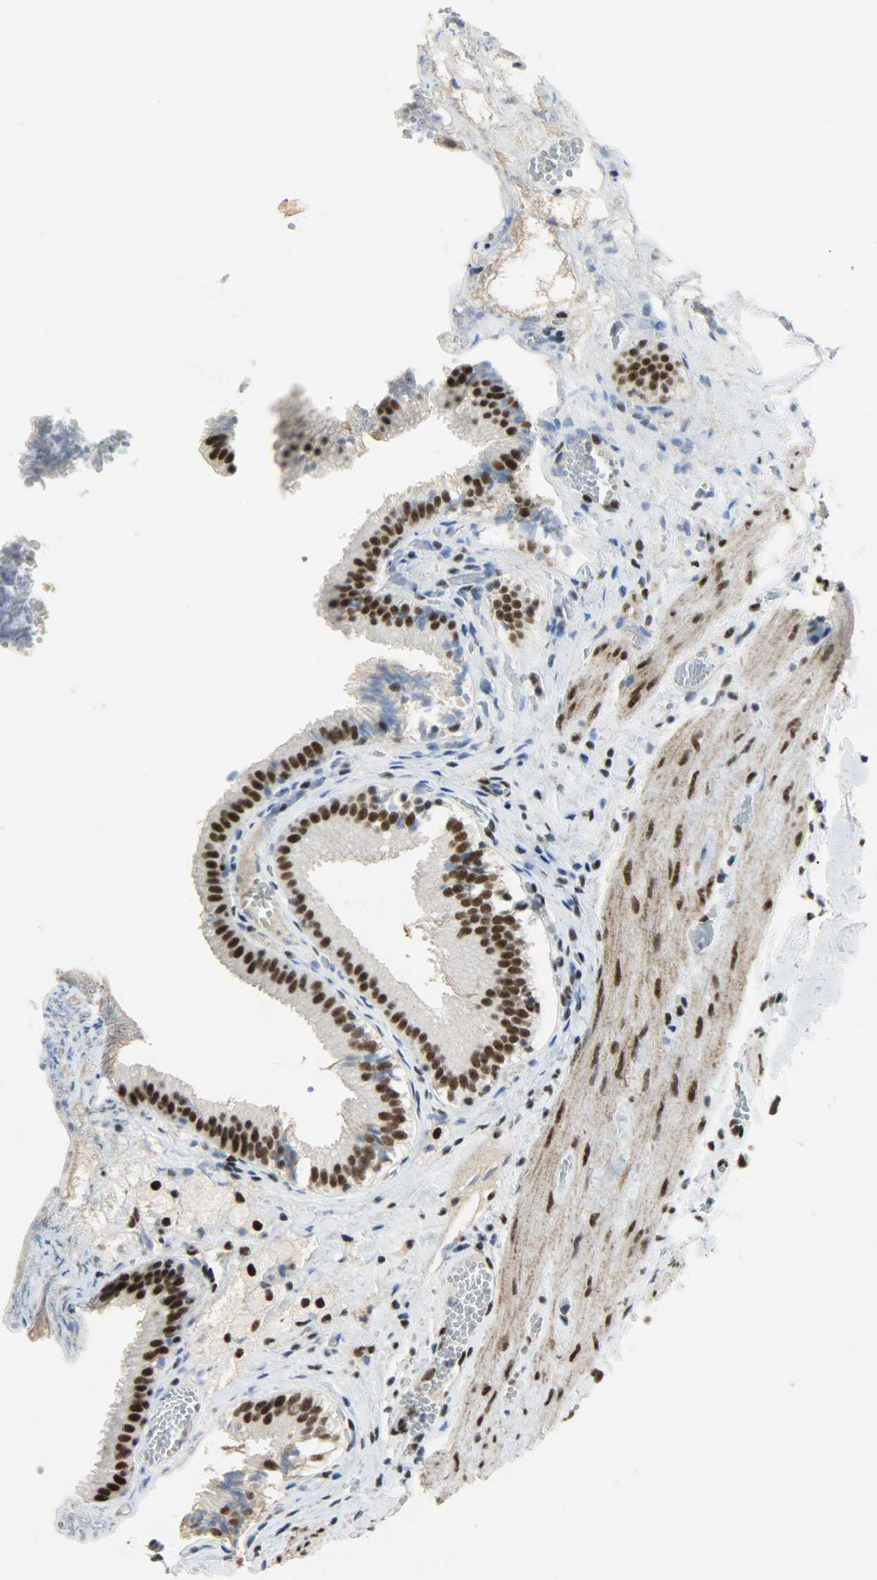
{"staining": {"intensity": "strong", "quantity": ">75%", "location": "nuclear"}, "tissue": "gallbladder", "cell_type": "Glandular cells", "image_type": "normal", "snomed": [{"axis": "morphology", "description": "Normal tissue, NOS"}, {"axis": "topography", "description": "Gallbladder"}], "caption": "High-magnification brightfield microscopy of normal gallbladder stained with DAB (3,3'-diaminobenzidine) (brown) and counterstained with hematoxylin (blue). glandular cells exhibit strong nuclear positivity is present in approximately>75% of cells.", "gene": "SSB", "patient": {"sex": "female", "age": 24}}